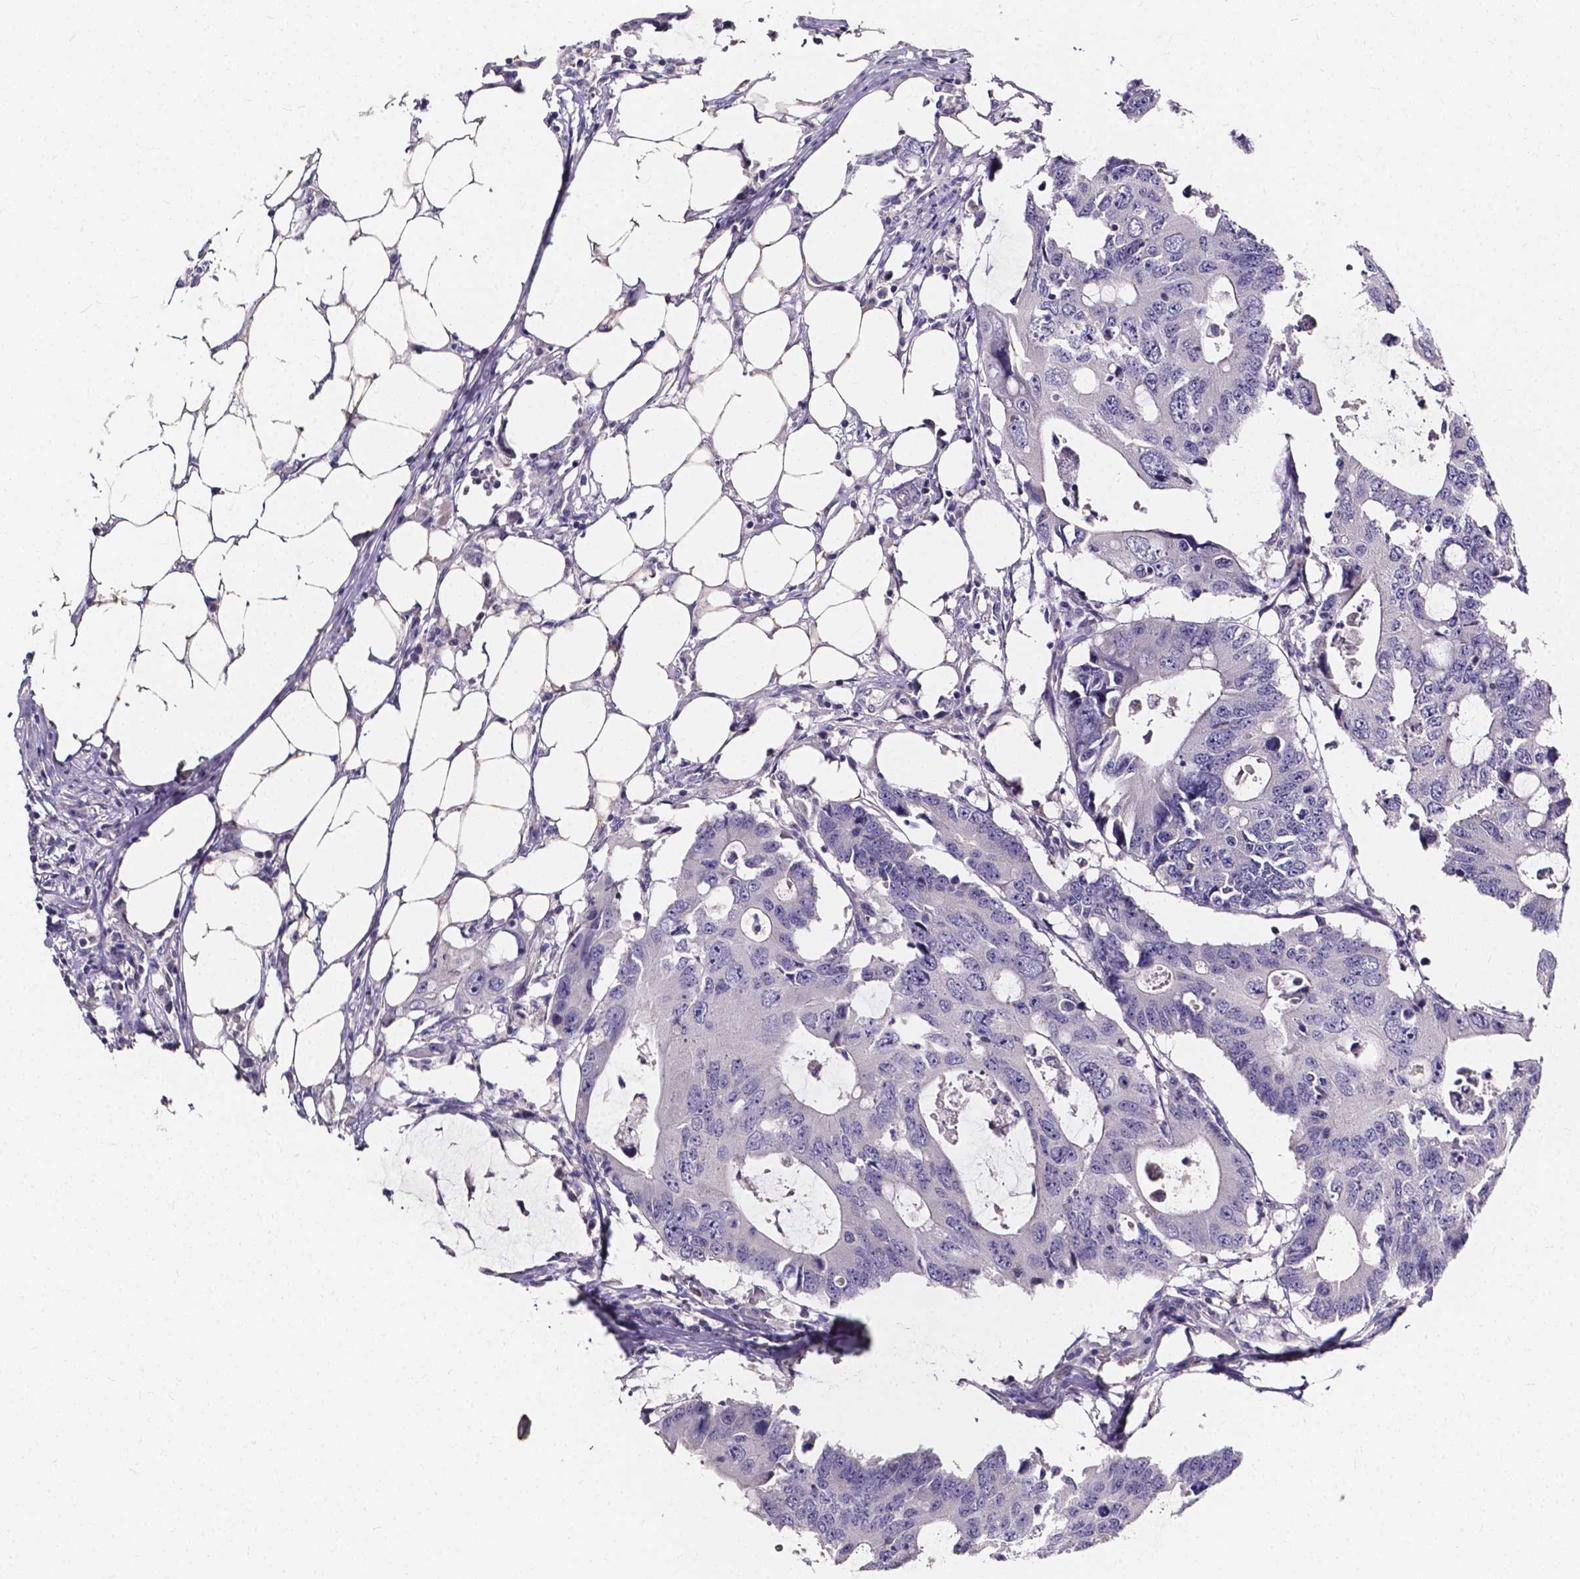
{"staining": {"intensity": "negative", "quantity": "none", "location": "none"}, "tissue": "colorectal cancer", "cell_type": "Tumor cells", "image_type": "cancer", "snomed": [{"axis": "morphology", "description": "Adenocarcinoma, NOS"}, {"axis": "topography", "description": "Colon"}], "caption": "Tumor cells are negative for brown protein staining in colorectal cancer.", "gene": "THEMIS", "patient": {"sex": "male", "age": 71}}